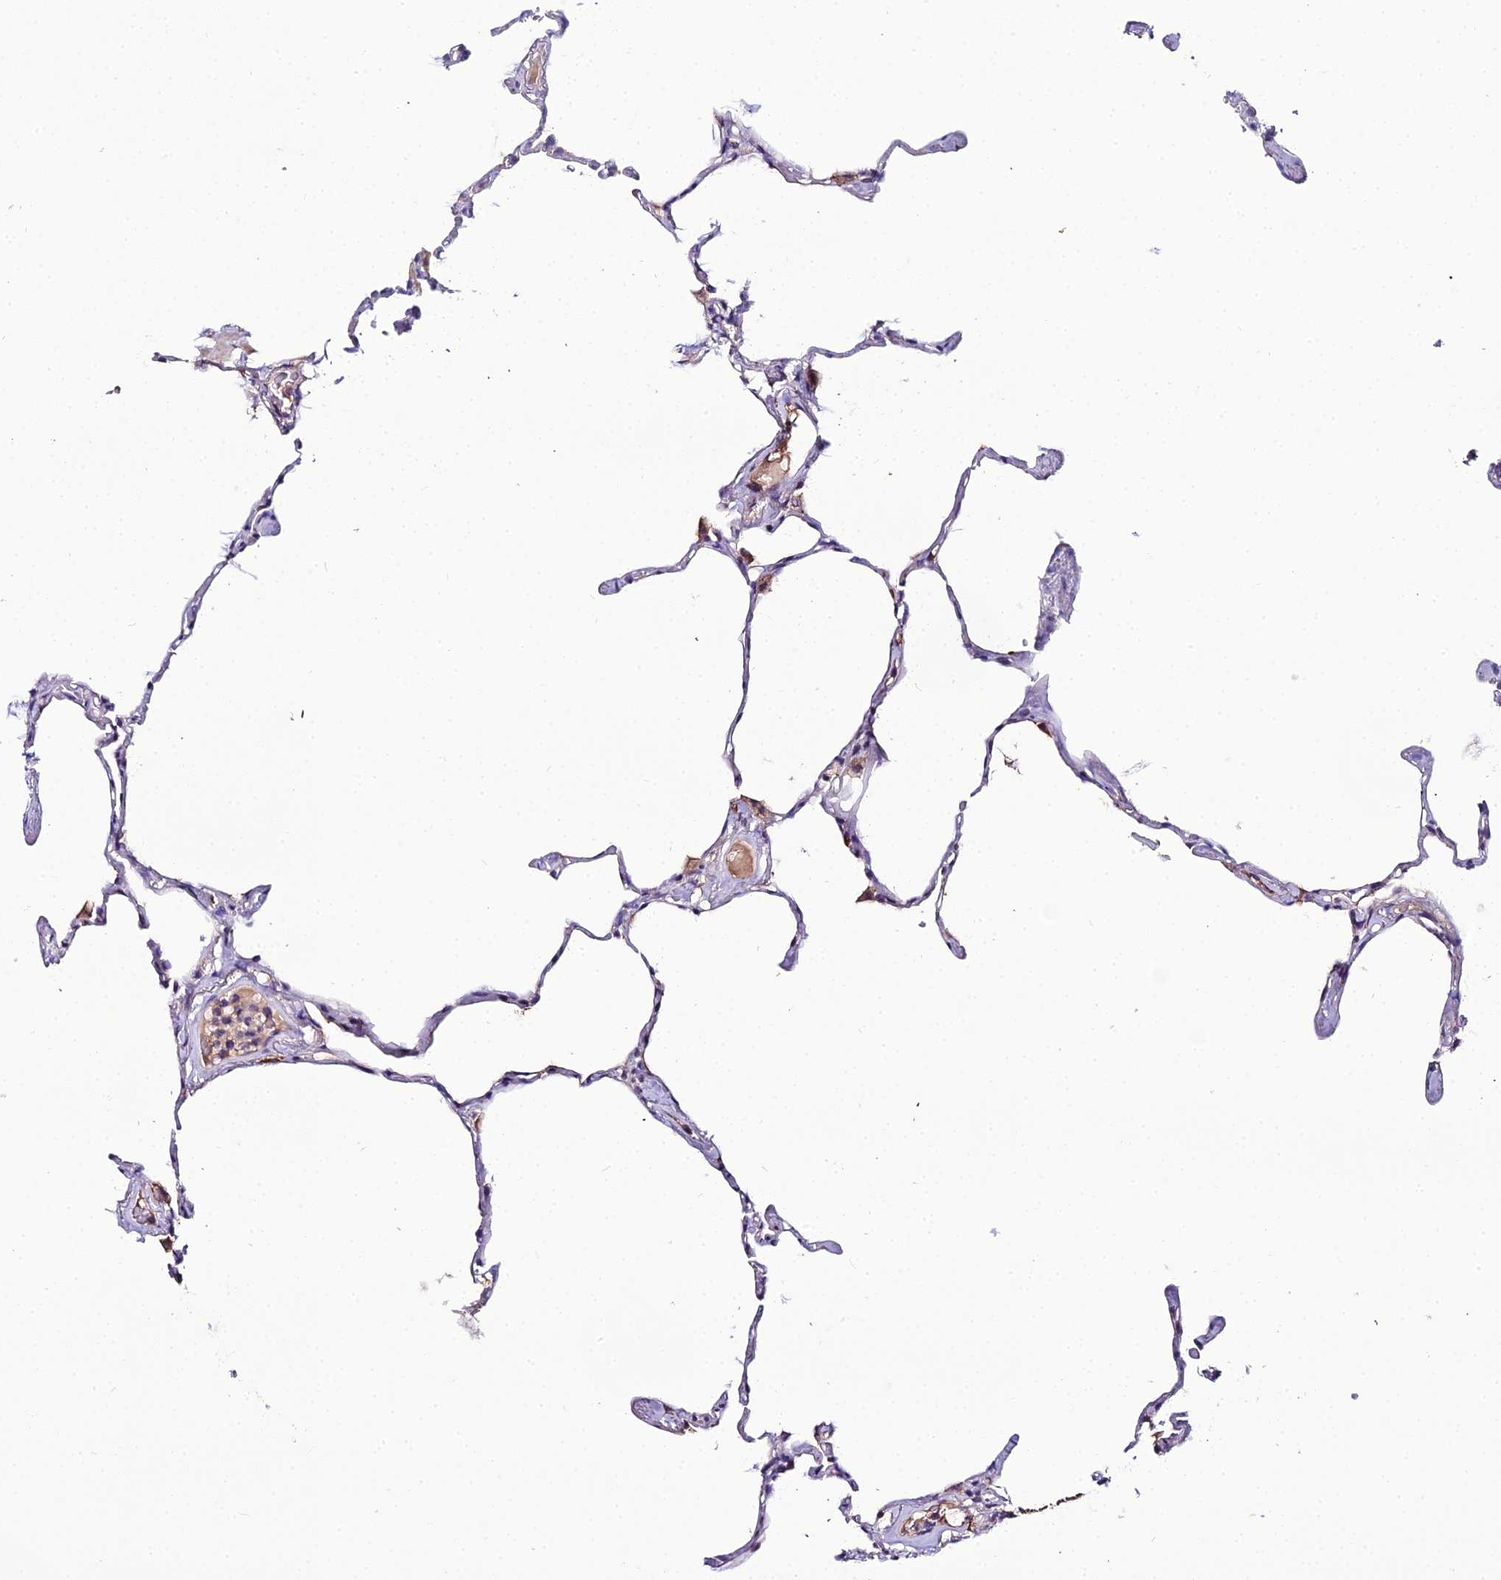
{"staining": {"intensity": "weak", "quantity": "25%-75%", "location": "cytoplasmic/membranous"}, "tissue": "lung", "cell_type": "Alveolar cells", "image_type": "normal", "snomed": [{"axis": "morphology", "description": "Normal tissue, NOS"}, {"axis": "topography", "description": "Lung"}], "caption": "Lung stained with IHC exhibits weak cytoplasmic/membranous expression in approximately 25%-75% of alveolar cells.", "gene": "MB21D2", "patient": {"sex": "male", "age": 65}}